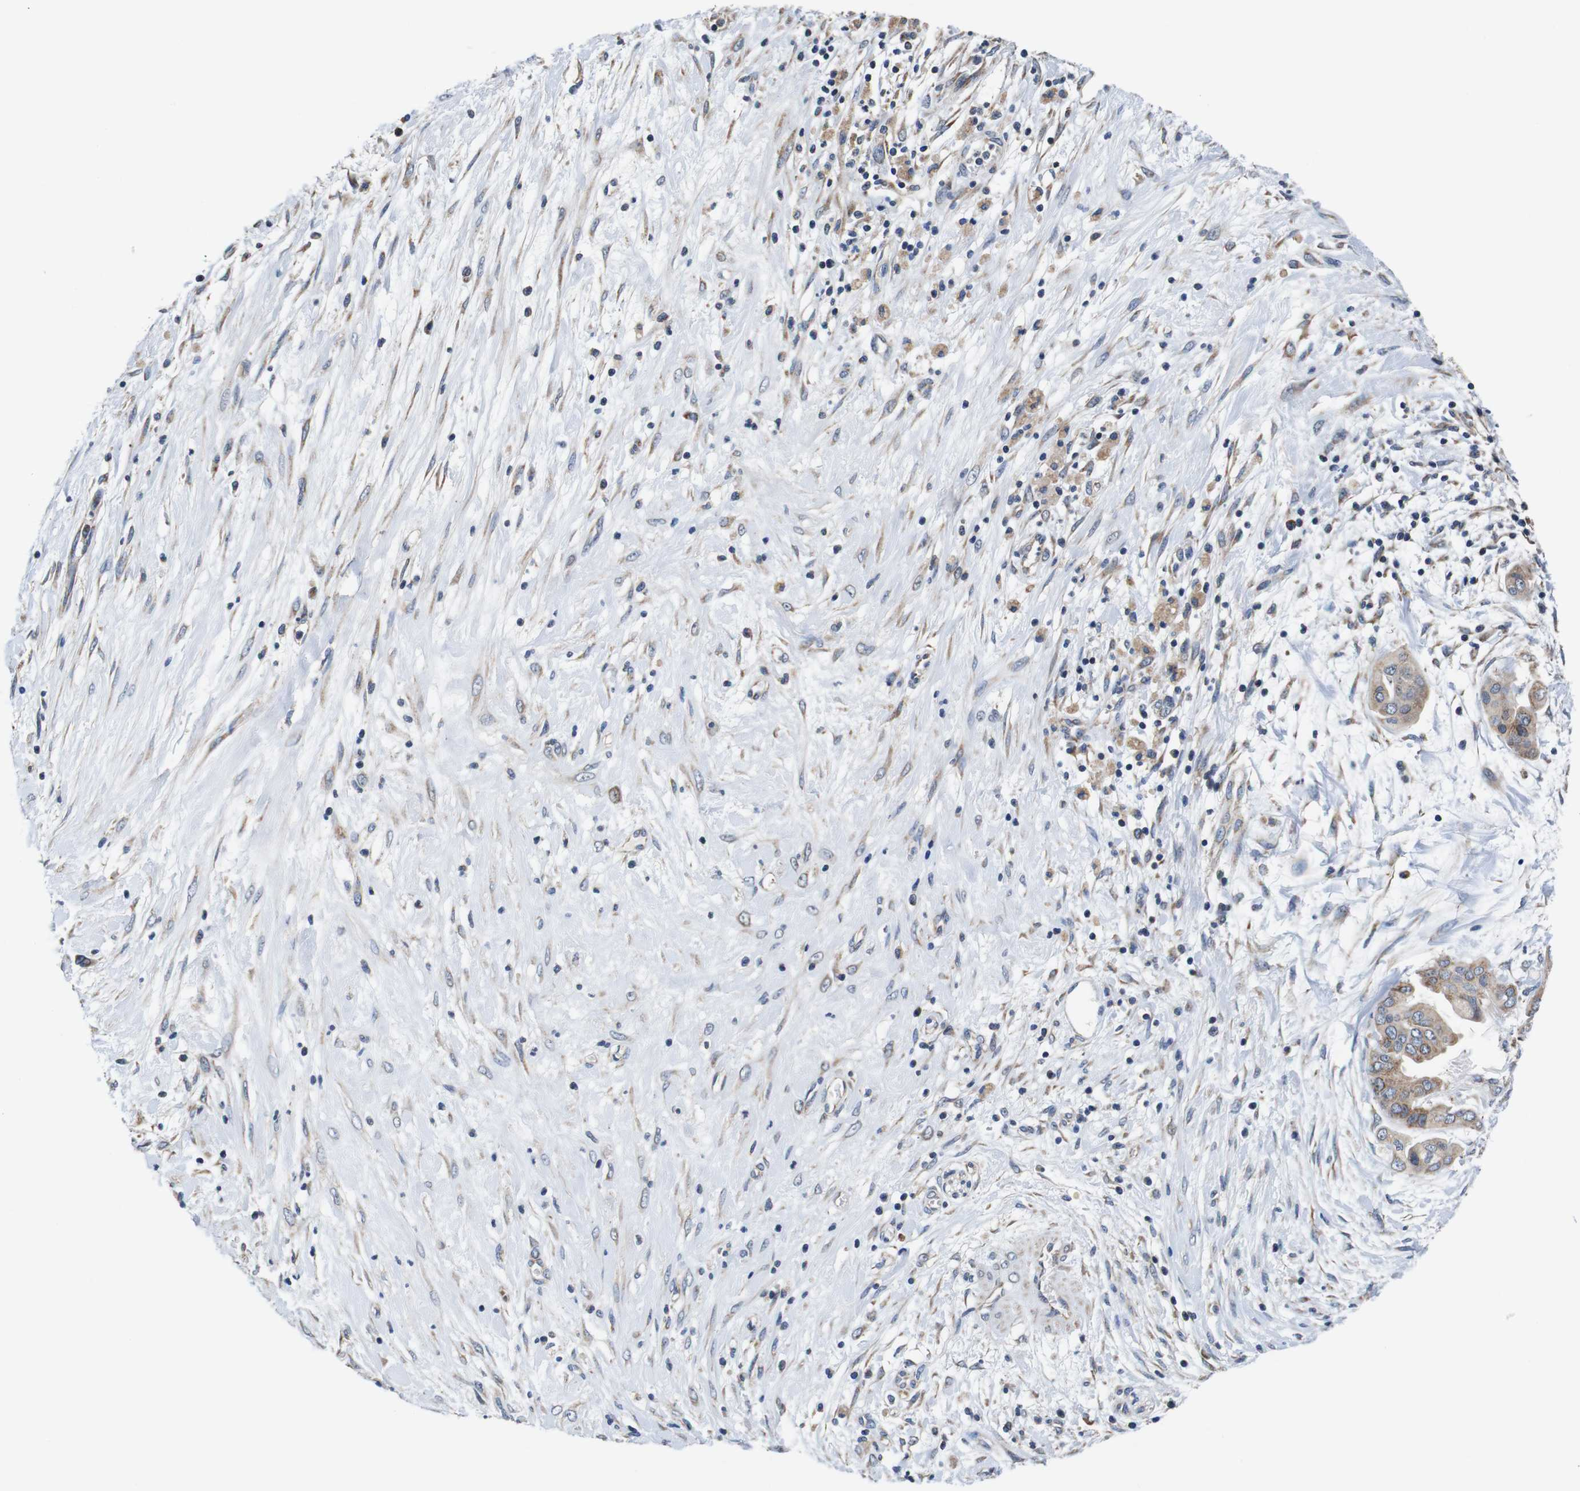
{"staining": {"intensity": "moderate", "quantity": ">75%", "location": "cytoplasmic/membranous"}, "tissue": "pancreatic cancer", "cell_type": "Tumor cells", "image_type": "cancer", "snomed": [{"axis": "morphology", "description": "Adenocarcinoma, NOS"}, {"axis": "topography", "description": "Pancreas"}], "caption": "Immunohistochemical staining of human pancreatic cancer (adenocarcinoma) exhibits medium levels of moderate cytoplasmic/membranous expression in approximately >75% of tumor cells.", "gene": "LRP4", "patient": {"sex": "female", "age": 75}}